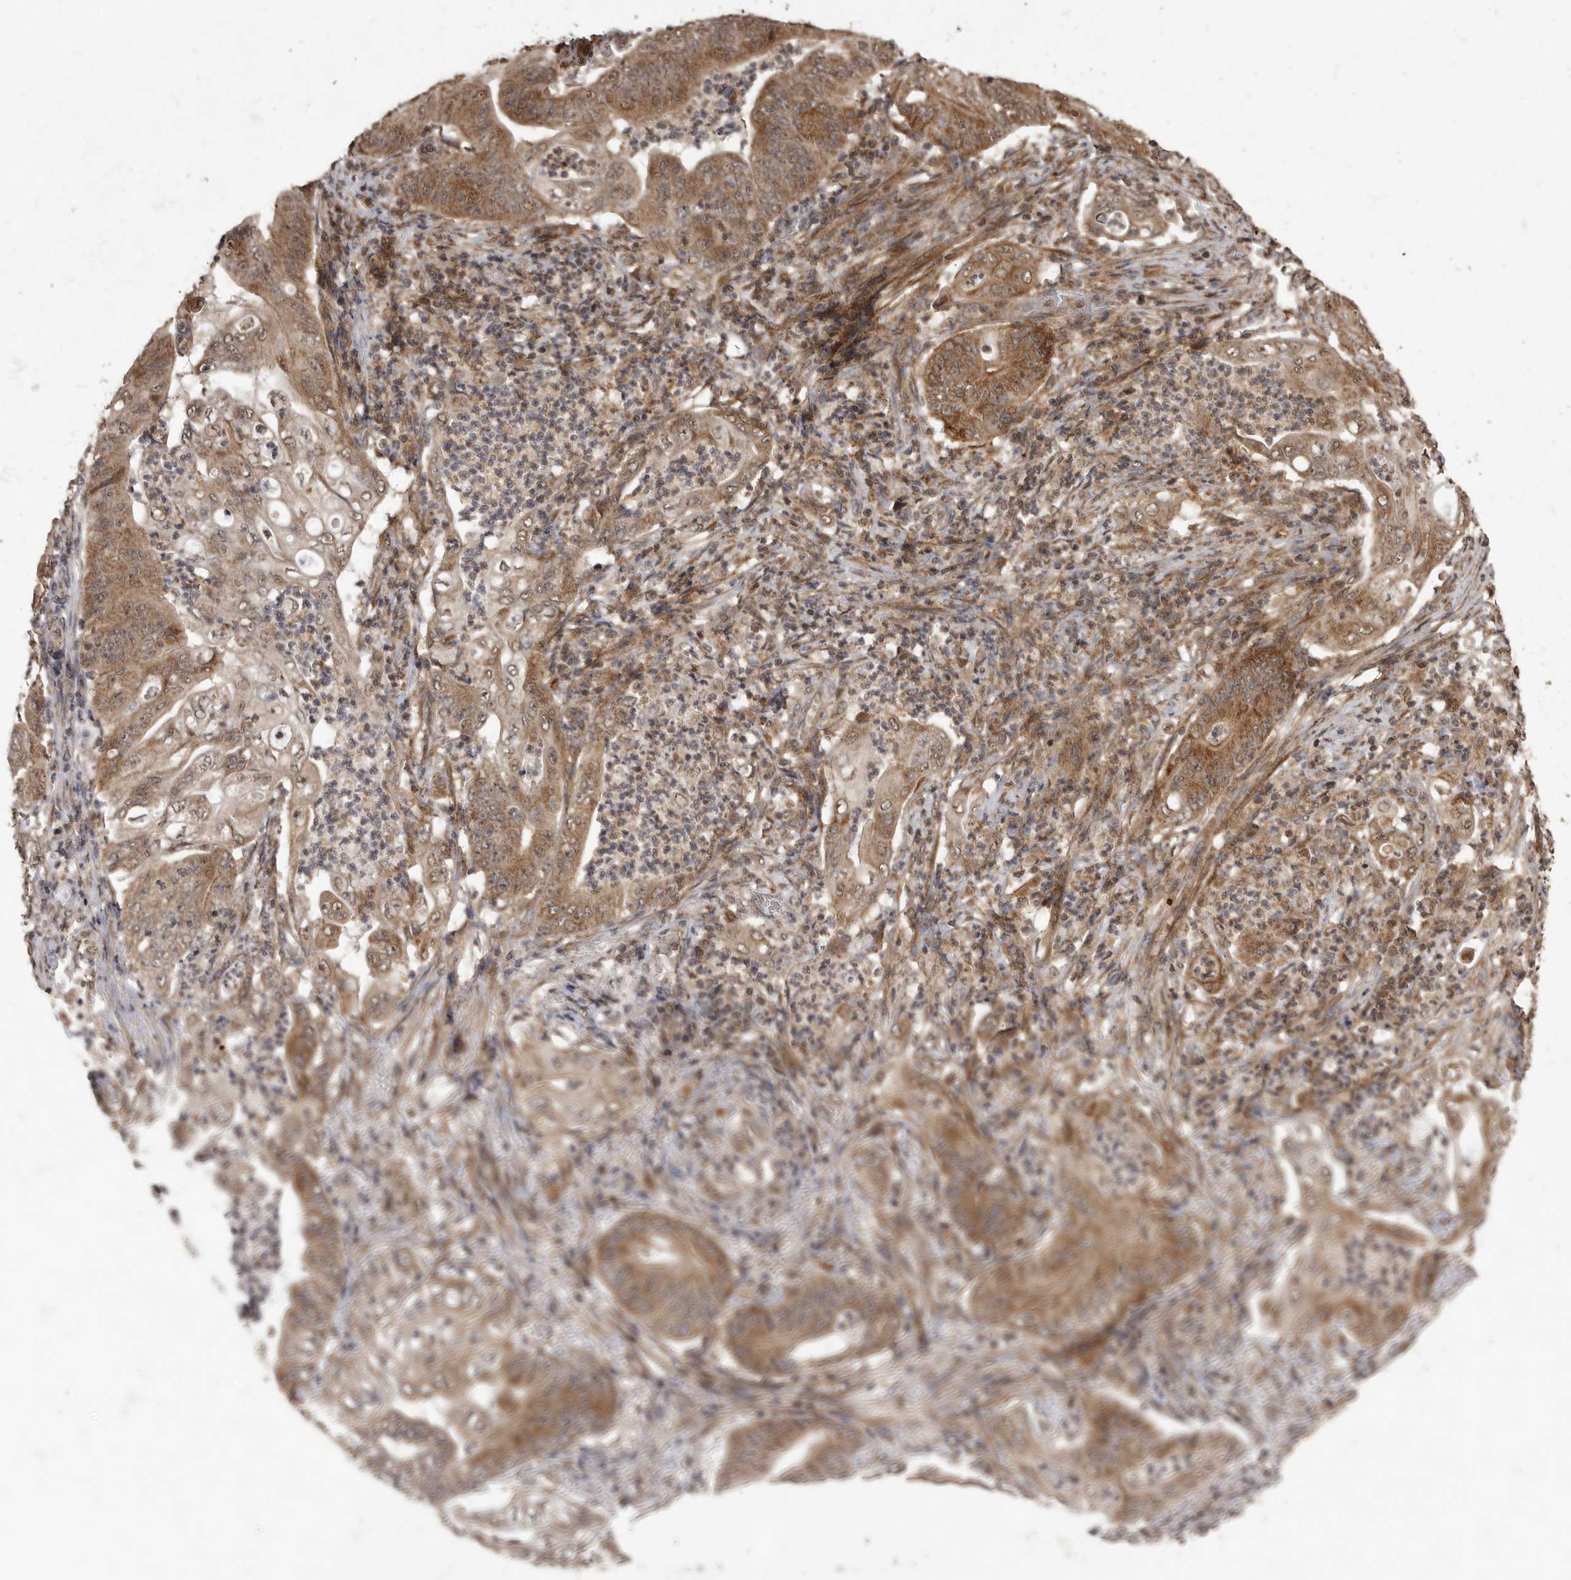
{"staining": {"intensity": "moderate", "quantity": ">75%", "location": "cytoplasmic/membranous"}, "tissue": "stomach cancer", "cell_type": "Tumor cells", "image_type": "cancer", "snomed": [{"axis": "morphology", "description": "Adenocarcinoma, NOS"}, {"axis": "topography", "description": "Stomach"}], "caption": "DAB (3,3'-diaminobenzidine) immunohistochemical staining of stomach adenocarcinoma reveals moderate cytoplasmic/membranous protein positivity in about >75% of tumor cells. The protein is stained brown, and the nuclei are stained in blue (DAB (3,3'-diaminobenzidine) IHC with brightfield microscopy, high magnification).", "gene": "MAFG", "patient": {"sex": "female", "age": 73}}